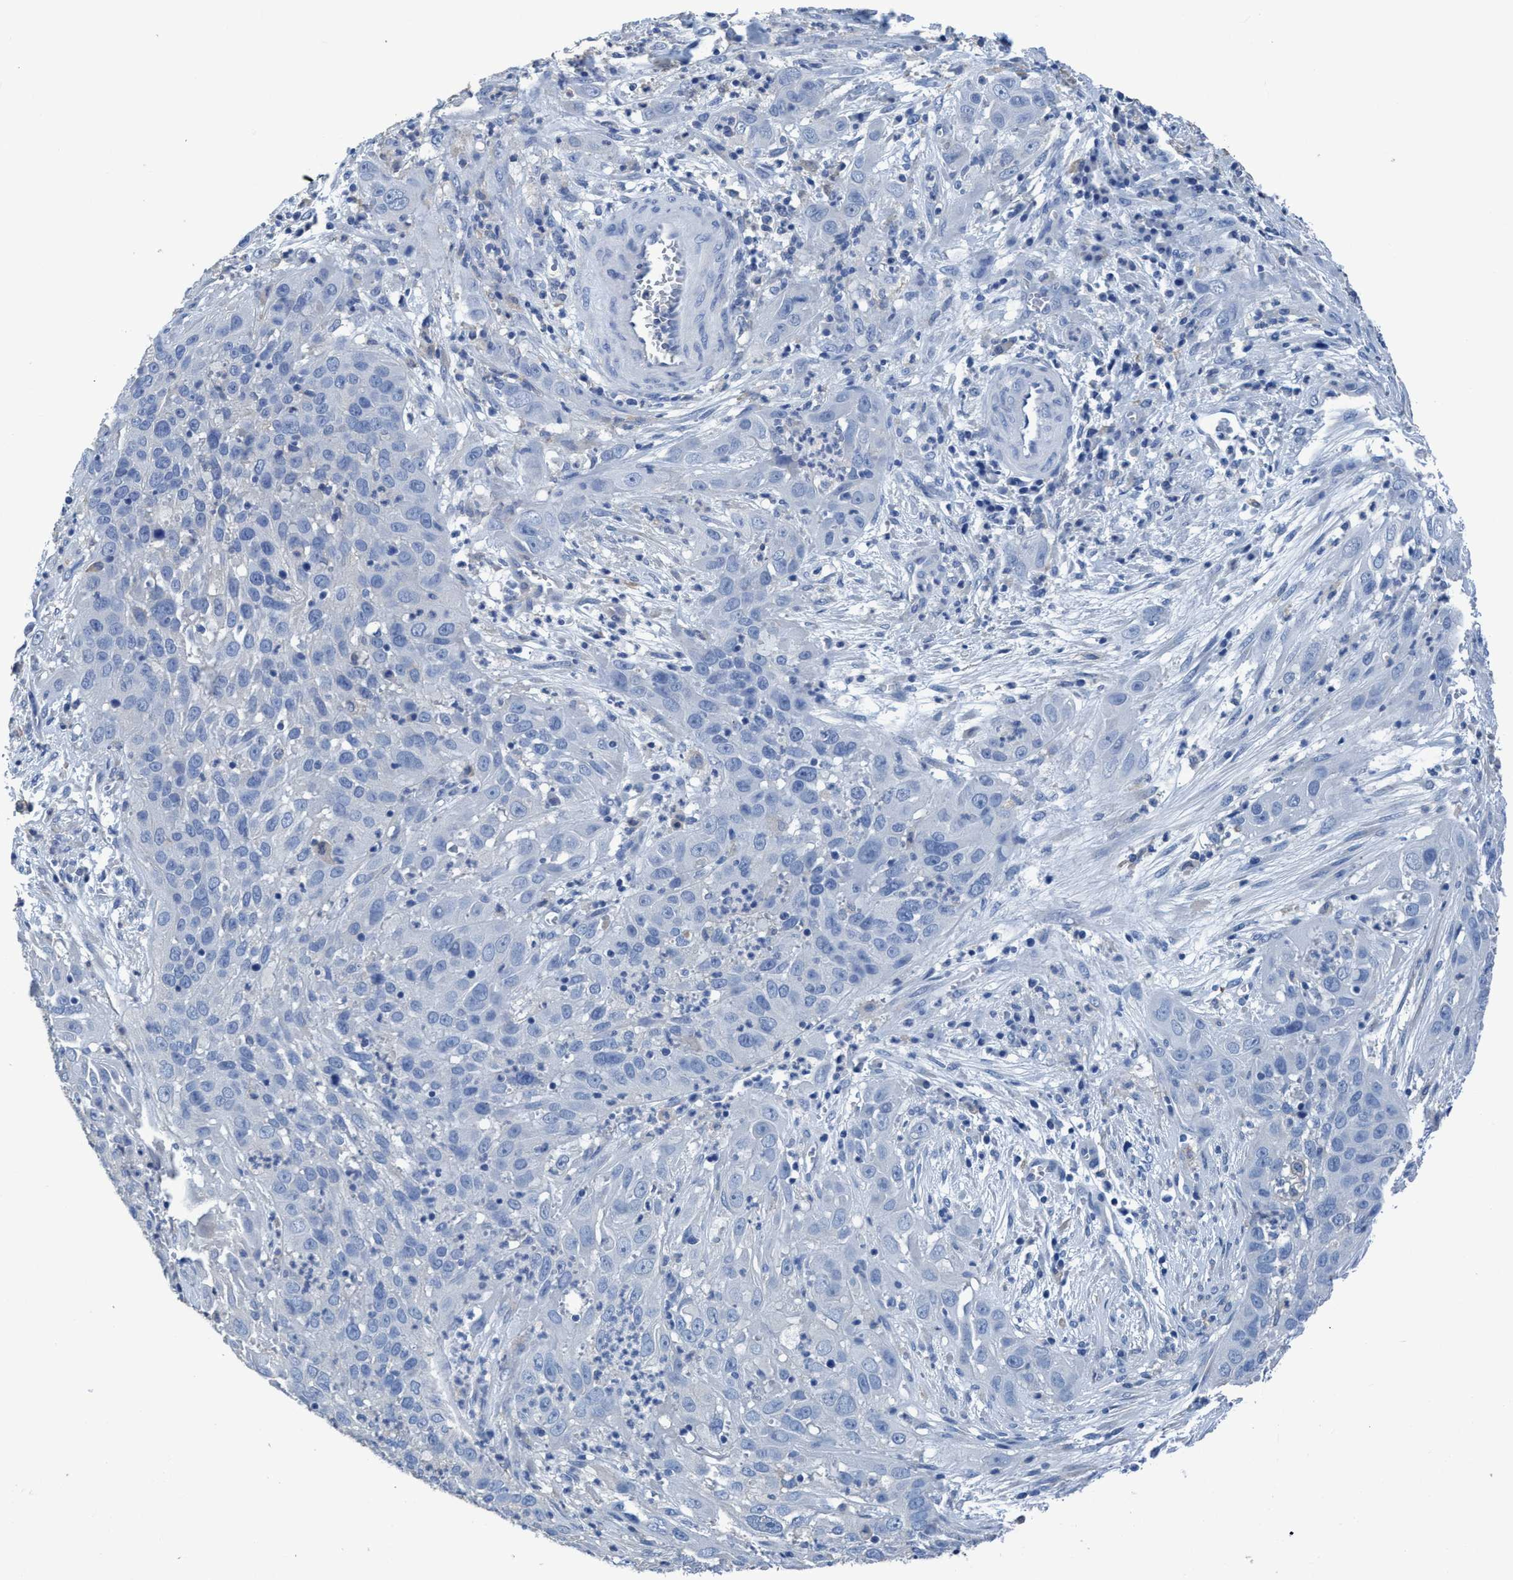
{"staining": {"intensity": "negative", "quantity": "none", "location": "none"}, "tissue": "cervical cancer", "cell_type": "Tumor cells", "image_type": "cancer", "snomed": [{"axis": "morphology", "description": "Squamous cell carcinoma, NOS"}, {"axis": "topography", "description": "Cervix"}], "caption": "DAB immunohistochemical staining of human squamous cell carcinoma (cervical) displays no significant staining in tumor cells.", "gene": "DNAI1", "patient": {"sex": "female", "age": 32}}